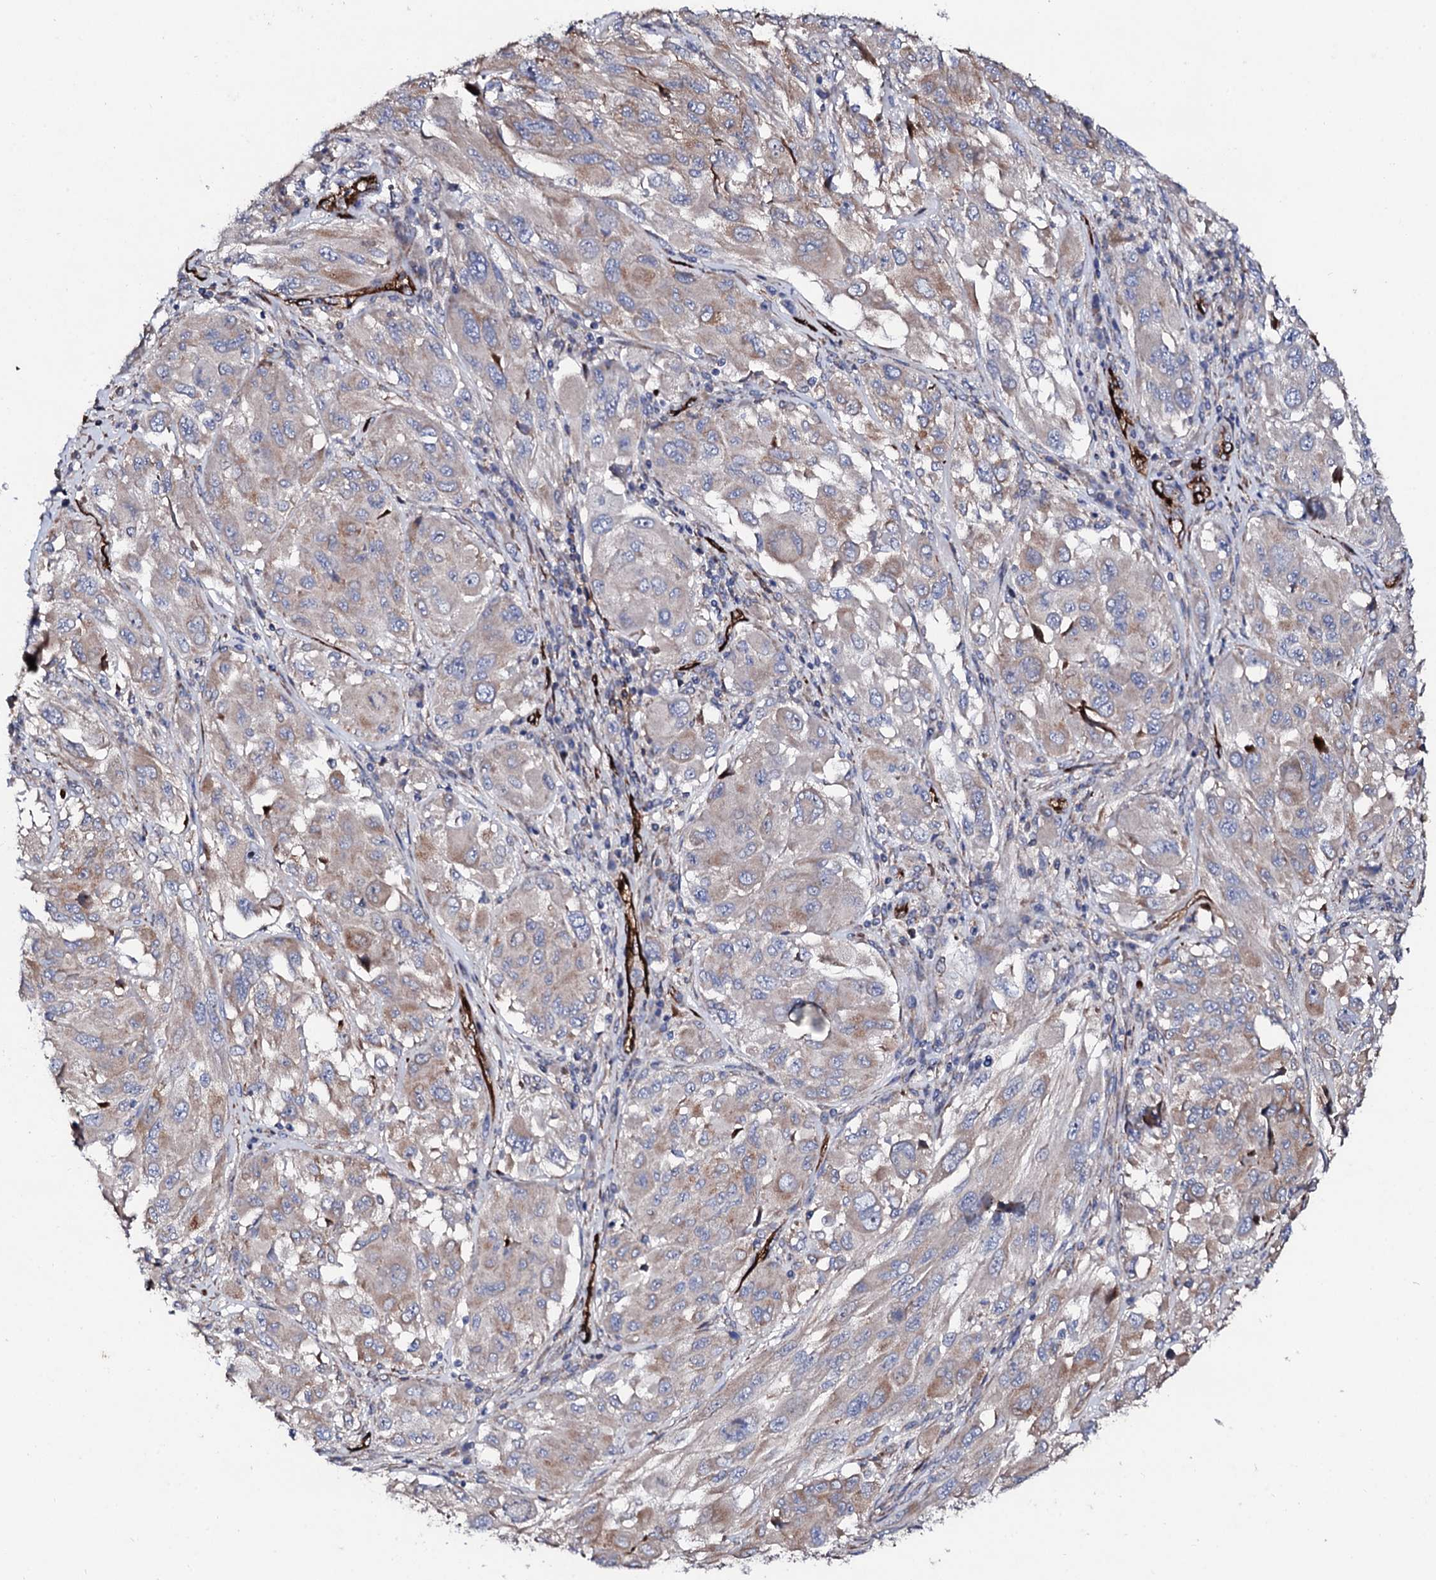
{"staining": {"intensity": "weak", "quantity": "25%-75%", "location": "cytoplasmic/membranous"}, "tissue": "melanoma", "cell_type": "Tumor cells", "image_type": "cancer", "snomed": [{"axis": "morphology", "description": "Malignant melanoma, NOS"}, {"axis": "topography", "description": "Skin"}], "caption": "The image shows immunohistochemical staining of melanoma. There is weak cytoplasmic/membranous expression is present in about 25%-75% of tumor cells. The protein is shown in brown color, while the nuclei are stained blue.", "gene": "DBX1", "patient": {"sex": "female", "age": 91}}